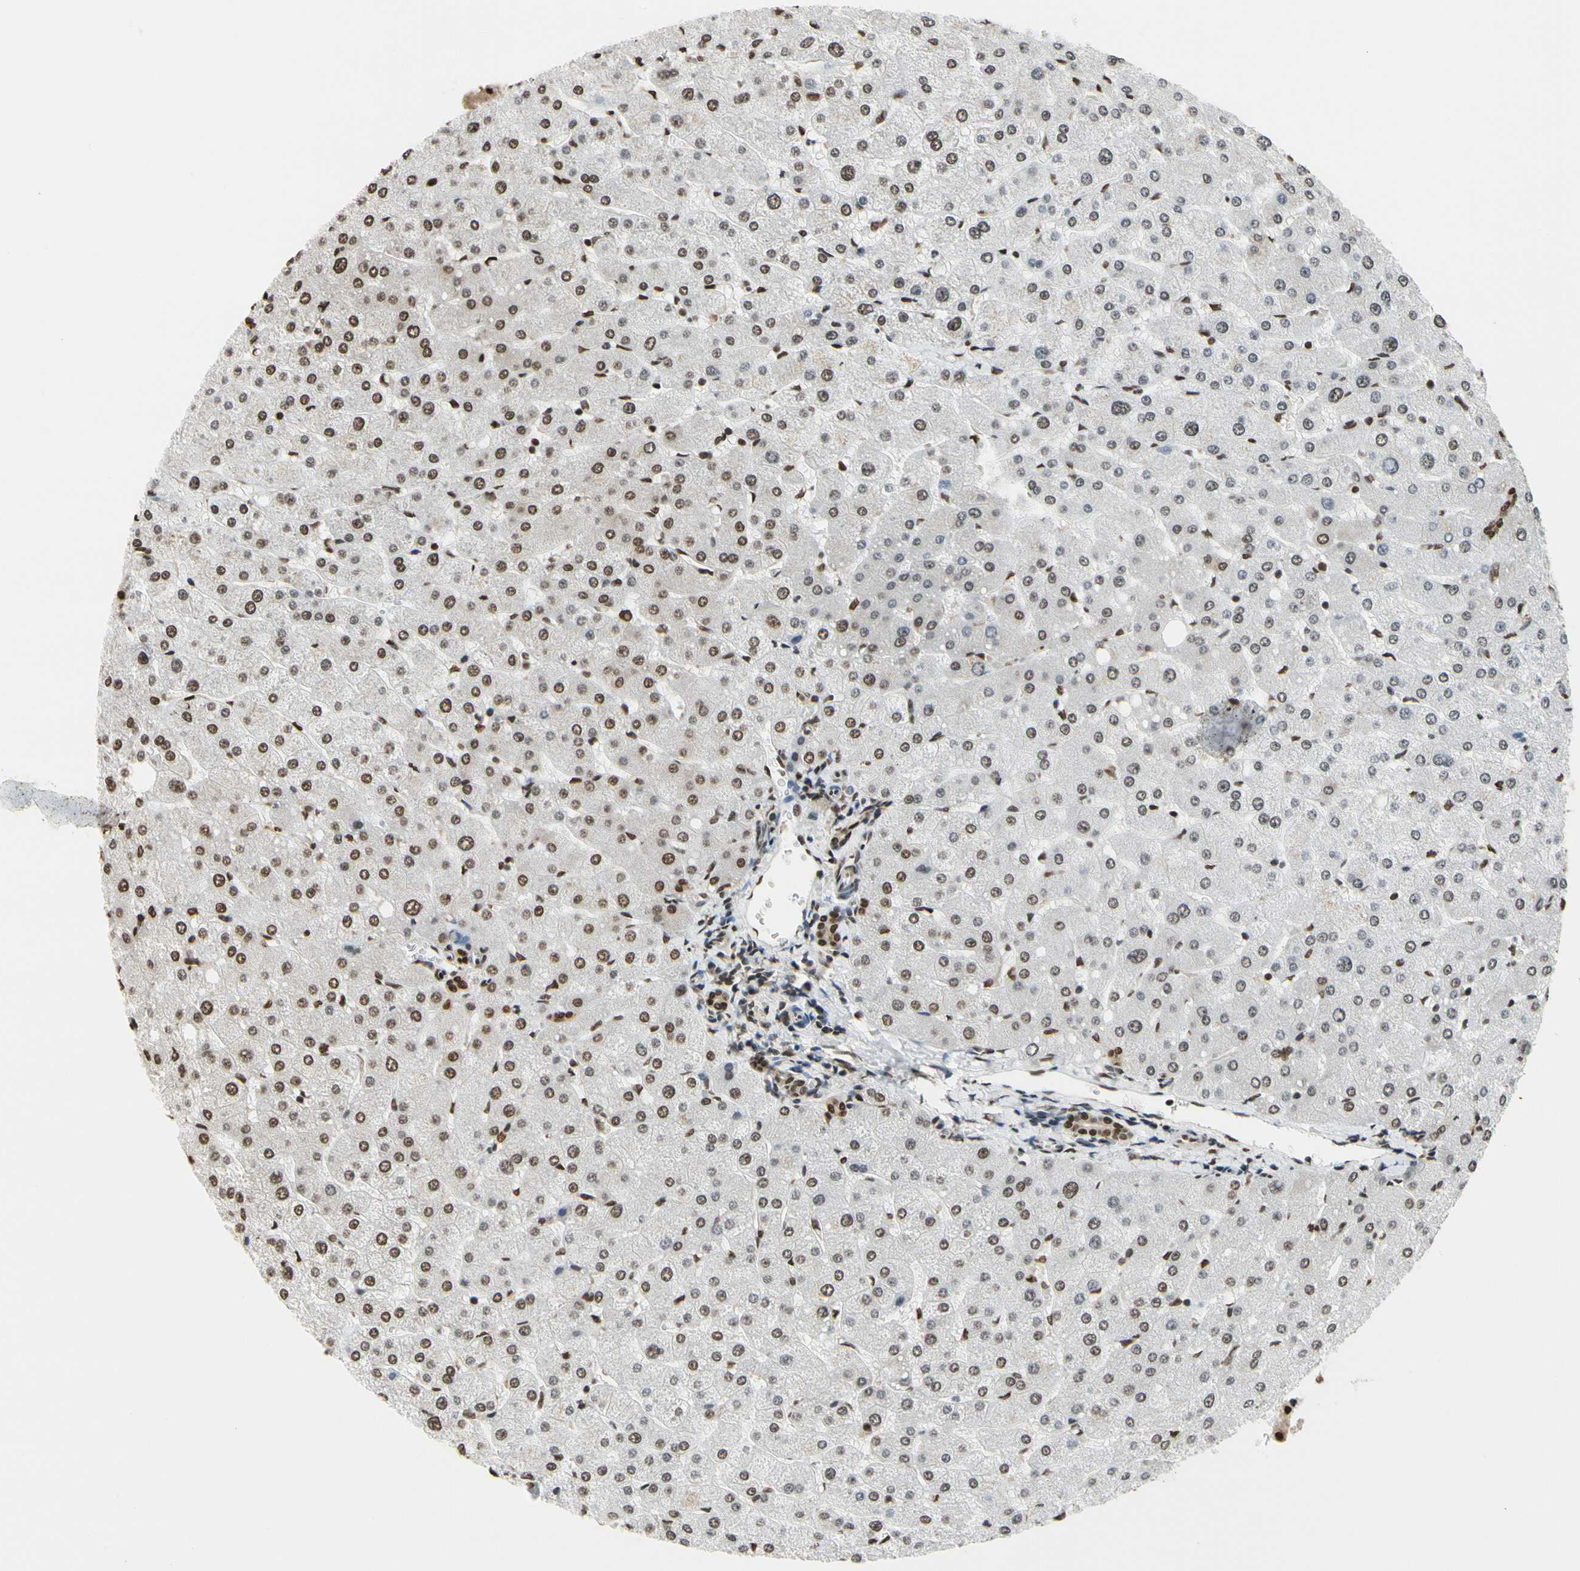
{"staining": {"intensity": "moderate", "quantity": ">75%", "location": "cytoplasmic/membranous,nuclear"}, "tissue": "liver", "cell_type": "Cholangiocytes", "image_type": "normal", "snomed": [{"axis": "morphology", "description": "Normal tissue, NOS"}, {"axis": "topography", "description": "Liver"}], "caption": "This is a histology image of immunohistochemistry (IHC) staining of benign liver, which shows moderate expression in the cytoplasmic/membranous,nuclear of cholangiocytes.", "gene": "HNRNPK", "patient": {"sex": "male", "age": 55}}